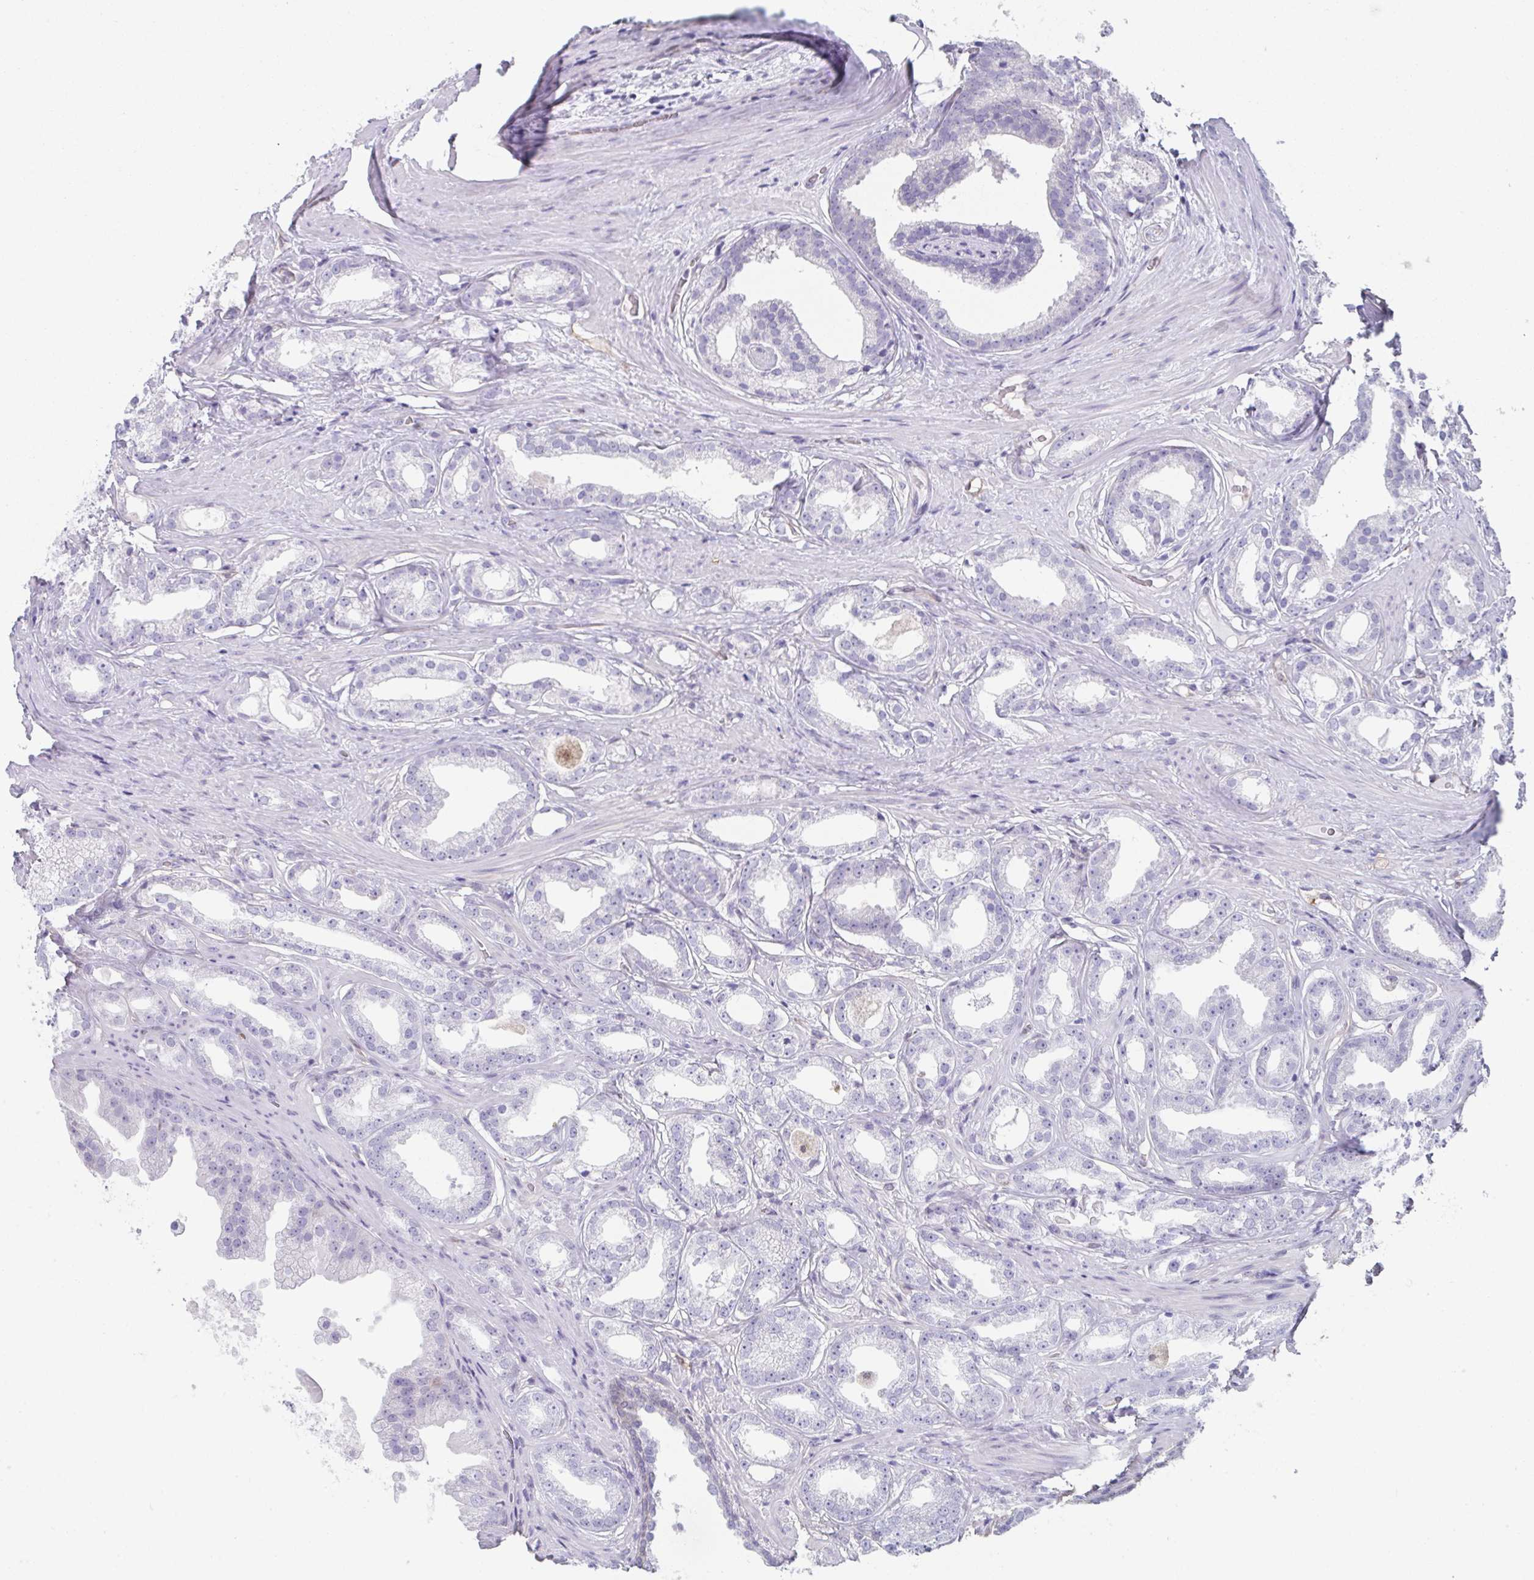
{"staining": {"intensity": "negative", "quantity": "none", "location": "none"}, "tissue": "prostate cancer", "cell_type": "Tumor cells", "image_type": "cancer", "snomed": [{"axis": "morphology", "description": "Adenocarcinoma, Low grade"}, {"axis": "topography", "description": "Prostate"}], "caption": "An IHC photomicrograph of prostate adenocarcinoma (low-grade) is shown. There is no staining in tumor cells of prostate adenocarcinoma (low-grade).", "gene": "RBP1", "patient": {"sex": "male", "age": 65}}